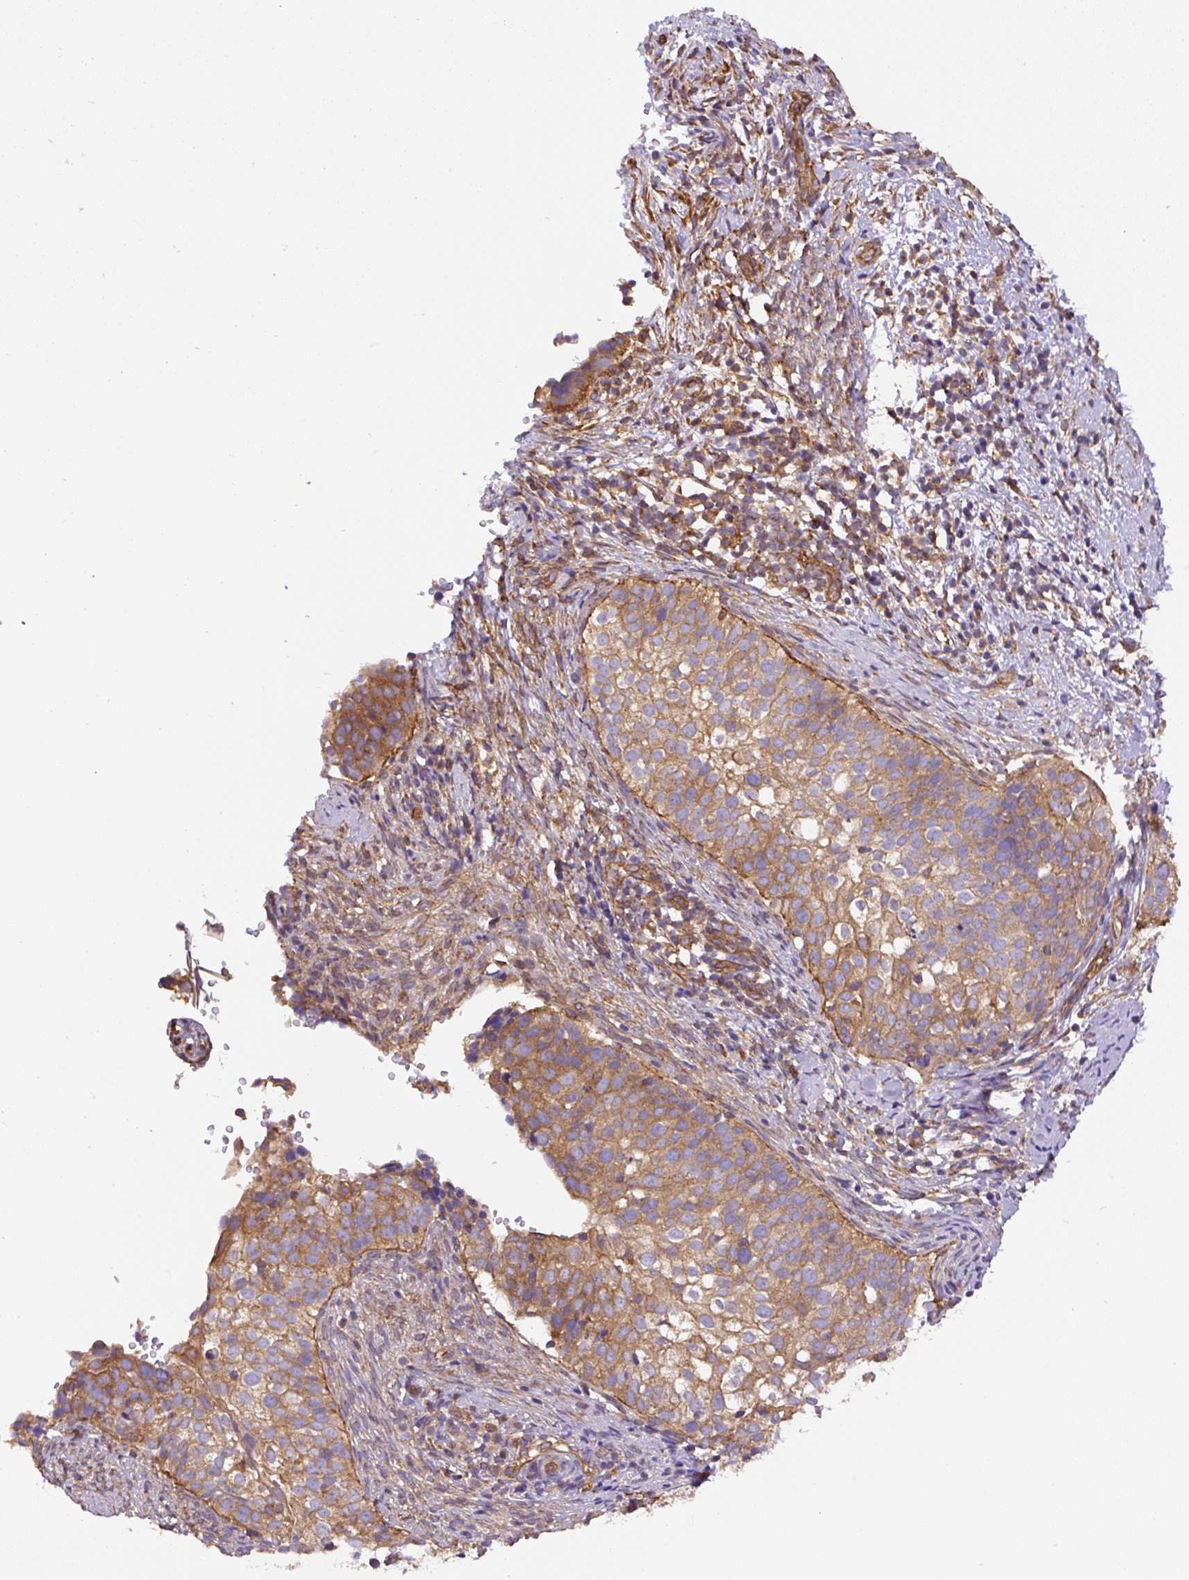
{"staining": {"intensity": "moderate", "quantity": ">75%", "location": "cytoplasmic/membranous"}, "tissue": "cervical cancer", "cell_type": "Tumor cells", "image_type": "cancer", "snomed": [{"axis": "morphology", "description": "Squamous cell carcinoma, NOS"}, {"axis": "topography", "description": "Cervix"}], "caption": "Moderate cytoplasmic/membranous positivity is seen in about >75% of tumor cells in cervical cancer (squamous cell carcinoma).", "gene": "DCTN1", "patient": {"sex": "female", "age": 44}}